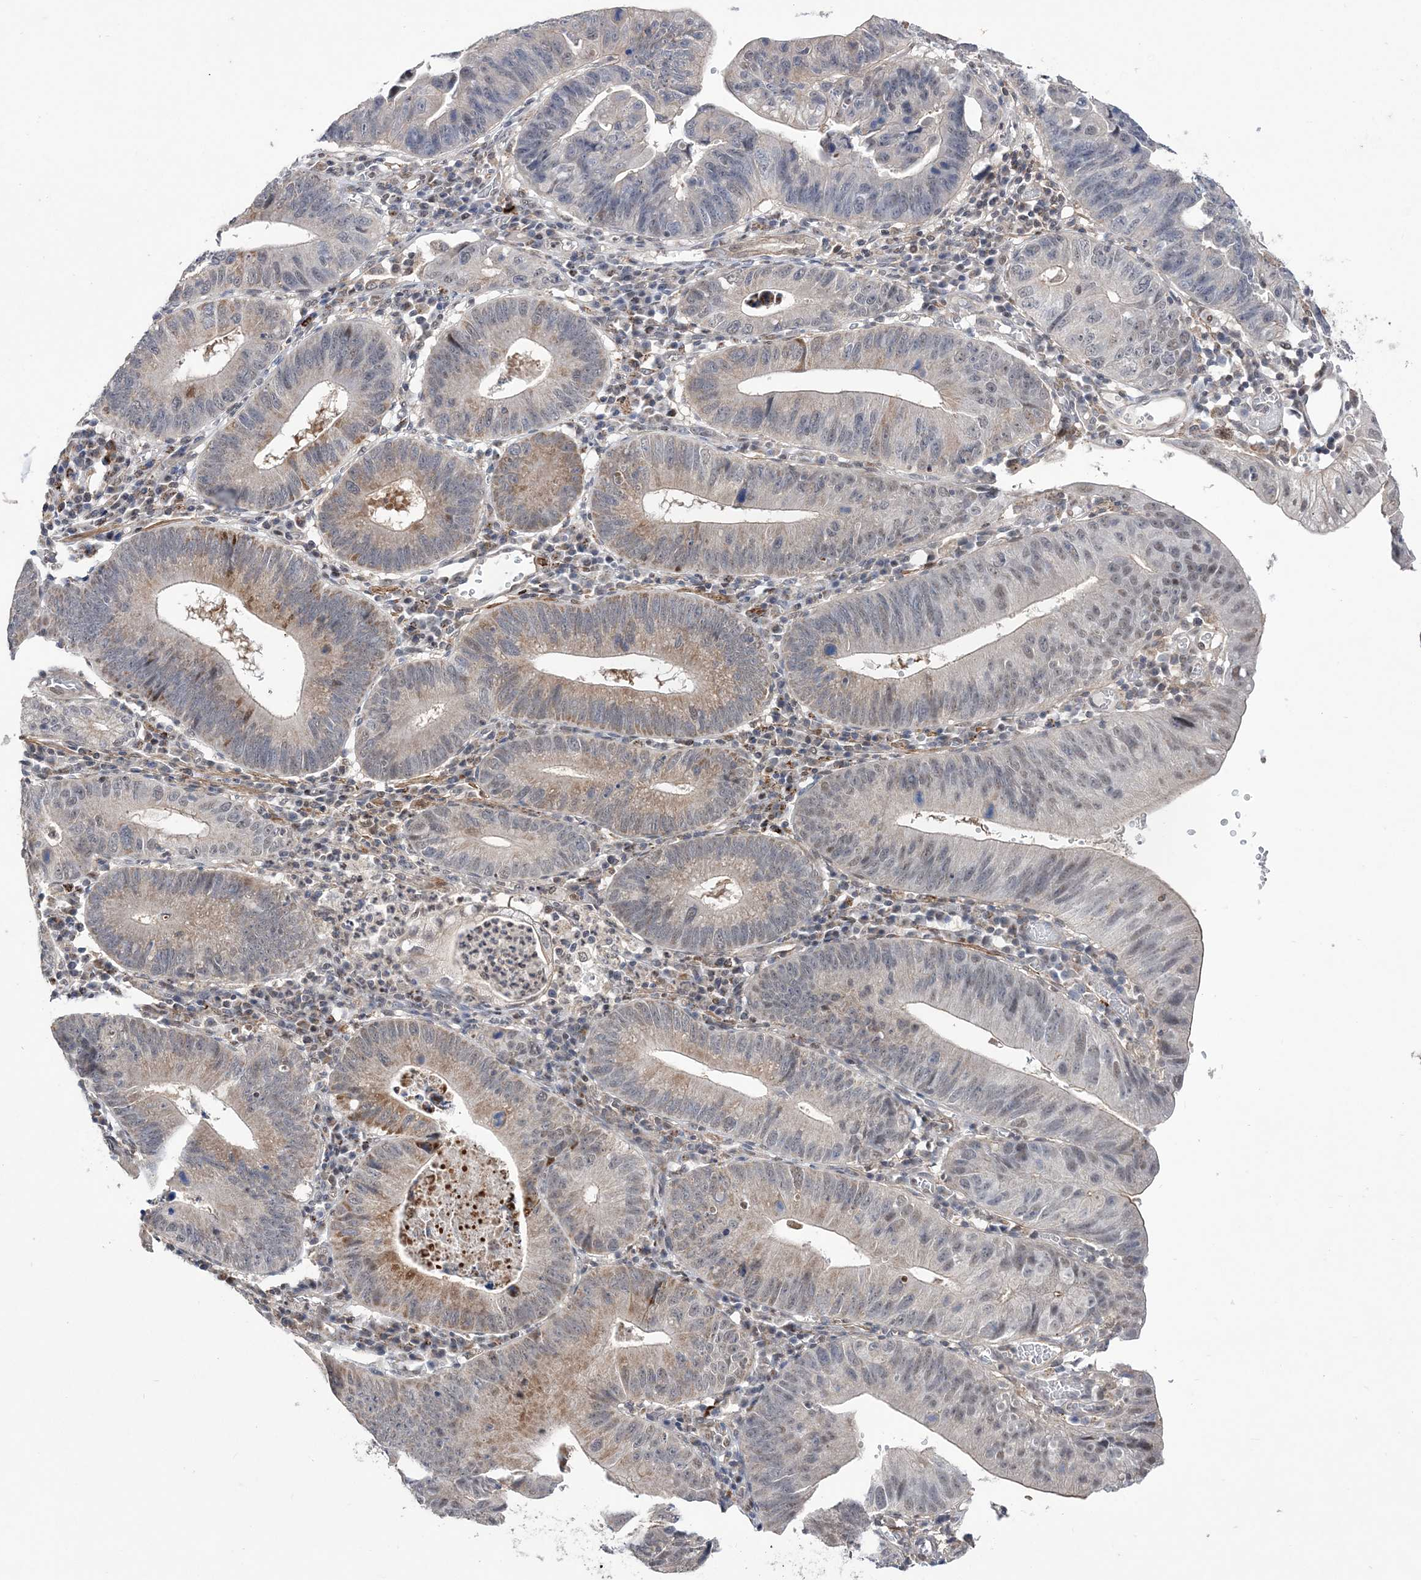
{"staining": {"intensity": "moderate", "quantity": "<25%", "location": "cytoplasmic/membranous"}, "tissue": "stomach cancer", "cell_type": "Tumor cells", "image_type": "cancer", "snomed": [{"axis": "morphology", "description": "Adenocarcinoma, NOS"}, {"axis": "topography", "description": "Stomach"}], "caption": "An IHC photomicrograph of tumor tissue is shown. Protein staining in brown shows moderate cytoplasmic/membranous positivity in adenocarcinoma (stomach) within tumor cells. (DAB (3,3'-diaminobenzidine) = brown stain, brightfield microscopy at high magnification).", "gene": "BOD1L1", "patient": {"sex": "male", "age": 59}}